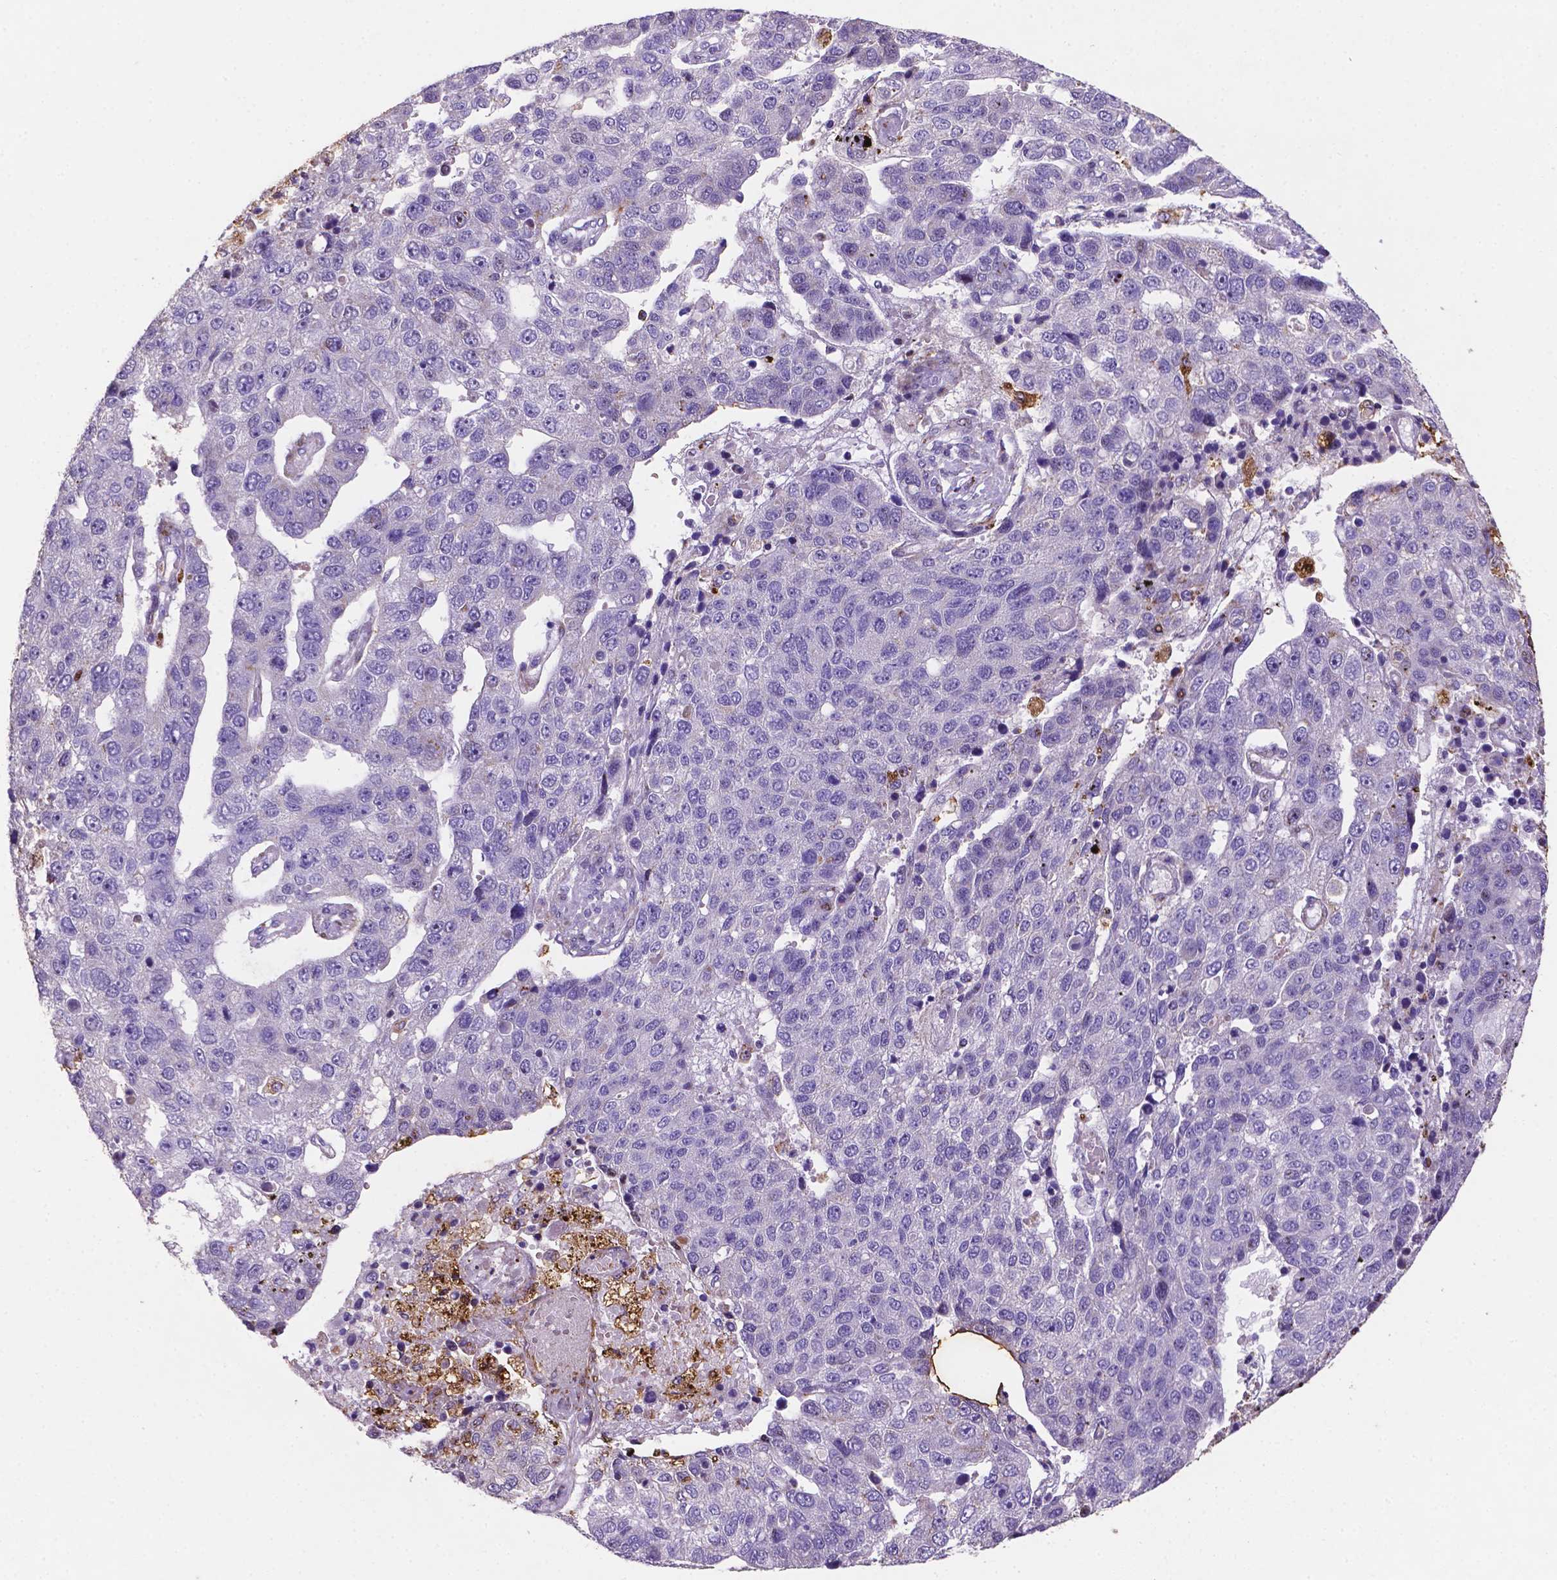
{"staining": {"intensity": "negative", "quantity": "none", "location": "none"}, "tissue": "pancreatic cancer", "cell_type": "Tumor cells", "image_type": "cancer", "snomed": [{"axis": "morphology", "description": "Adenocarcinoma, NOS"}, {"axis": "topography", "description": "Pancreas"}], "caption": "Tumor cells show no significant positivity in adenocarcinoma (pancreatic).", "gene": "TM4SF20", "patient": {"sex": "female", "age": 61}}